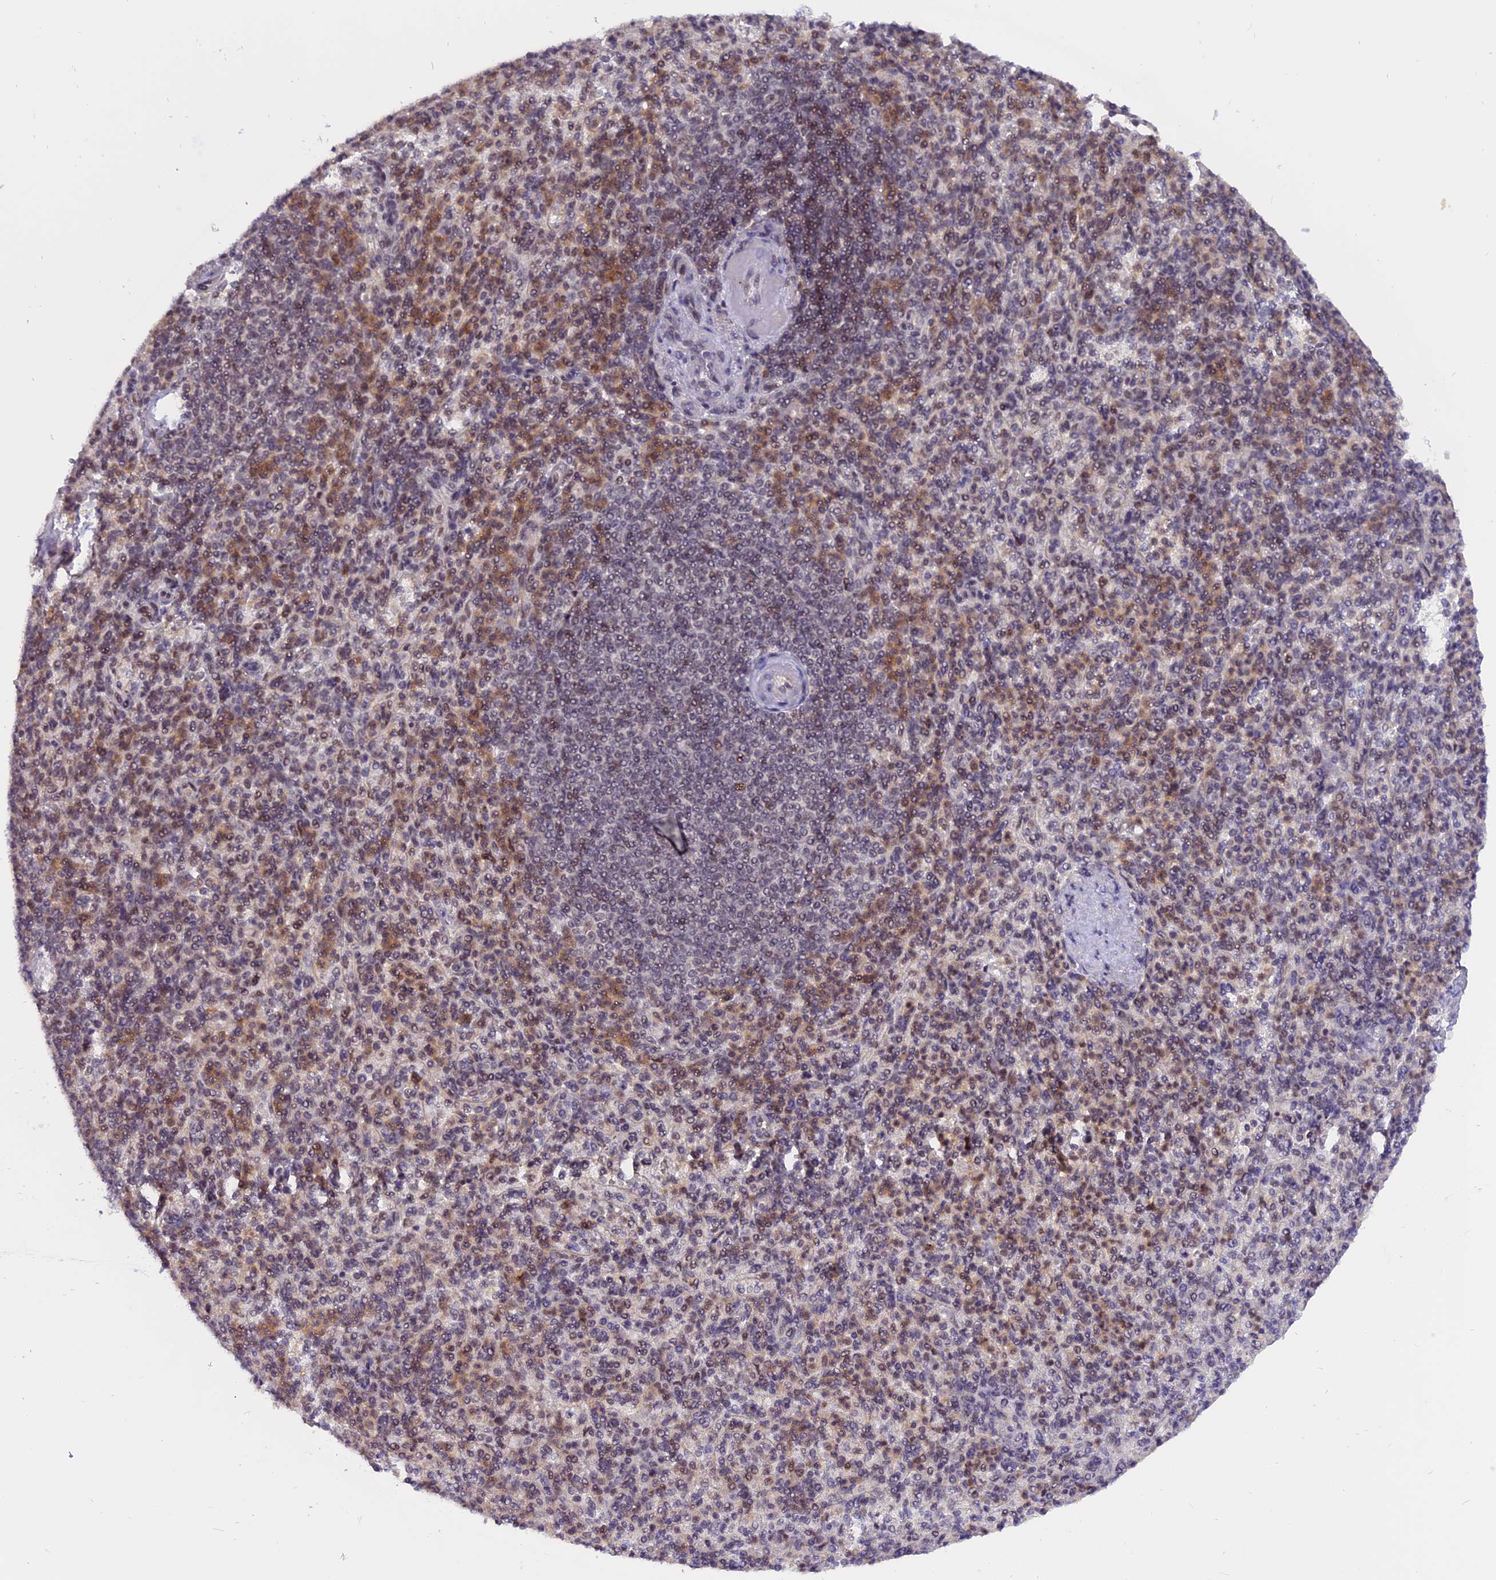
{"staining": {"intensity": "moderate", "quantity": ">75%", "location": "cytoplasmic/membranous,nuclear"}, "tissue": "spleen", "cell_type": "Cells in red pulp", "image_type": "normal", "snomed": [{"axis": "morphology", "description": "Normal tissue, NOS"}, {"axis": "topography", "description": "Spleen"}], "caption": "IHC (DAB) staining of normal human spleen exhibits moderate cytoplasmic/membranous,nuclear protein positivity in approximately >75% of cells in red pulp.", "gene": "TADA3", "patient": {"sex": "female", "age": 74}}